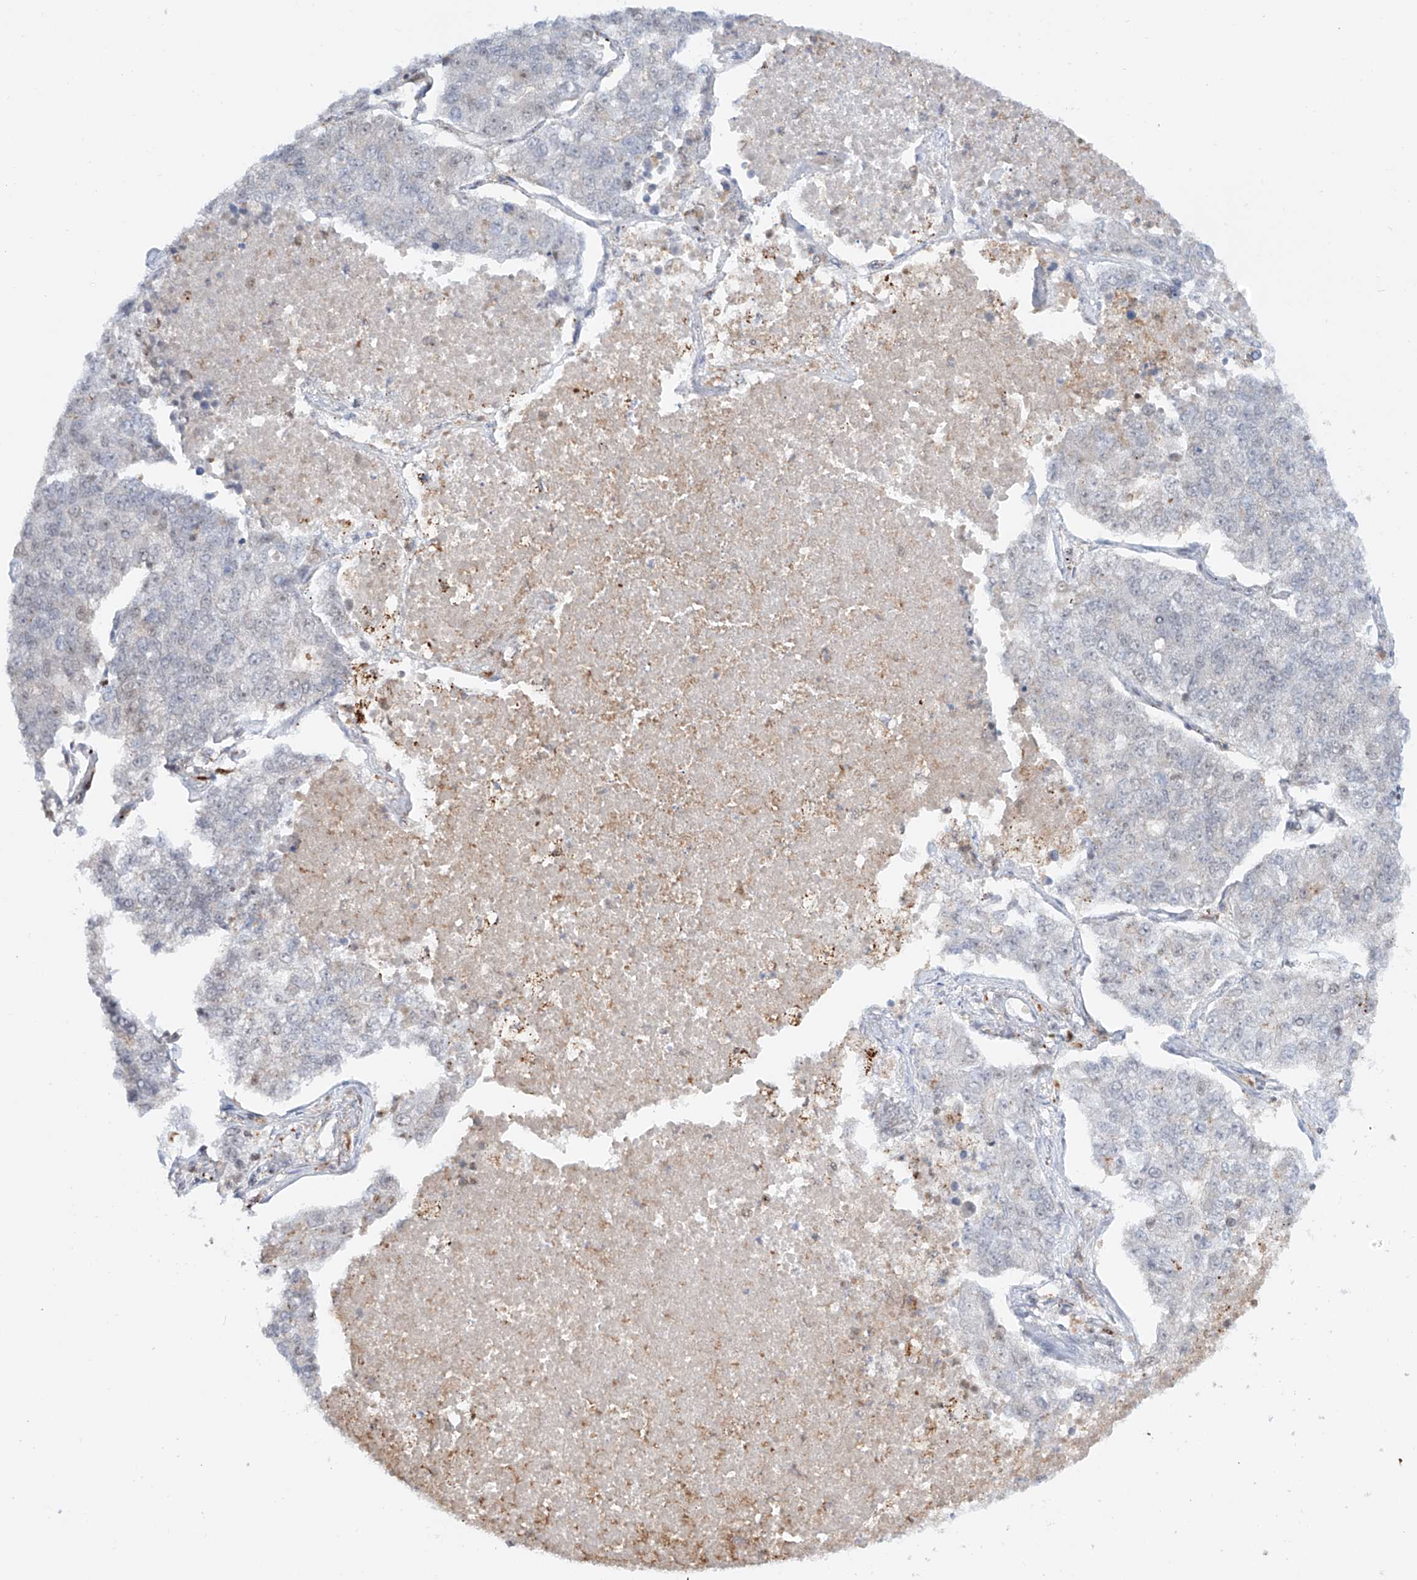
{"staining": {"intensity": "negative", "quantity": "none", "location": "none"}, "tissue": "lung cancer", "cell_type": "Tumor cells", "image_type": "cancer", "snomed": [{"axis": "morphology", "description": "Adenocarcinoma, NOS"}, {"axis": "topography", "description": "Lung"}], "caption": "A photomicrograph of lung adenocarcinoma stained for a protein reveals no brown staining in tumor cells.", "gene": "DZIP1L", "patient": {"sex": "male", "age": 49}}